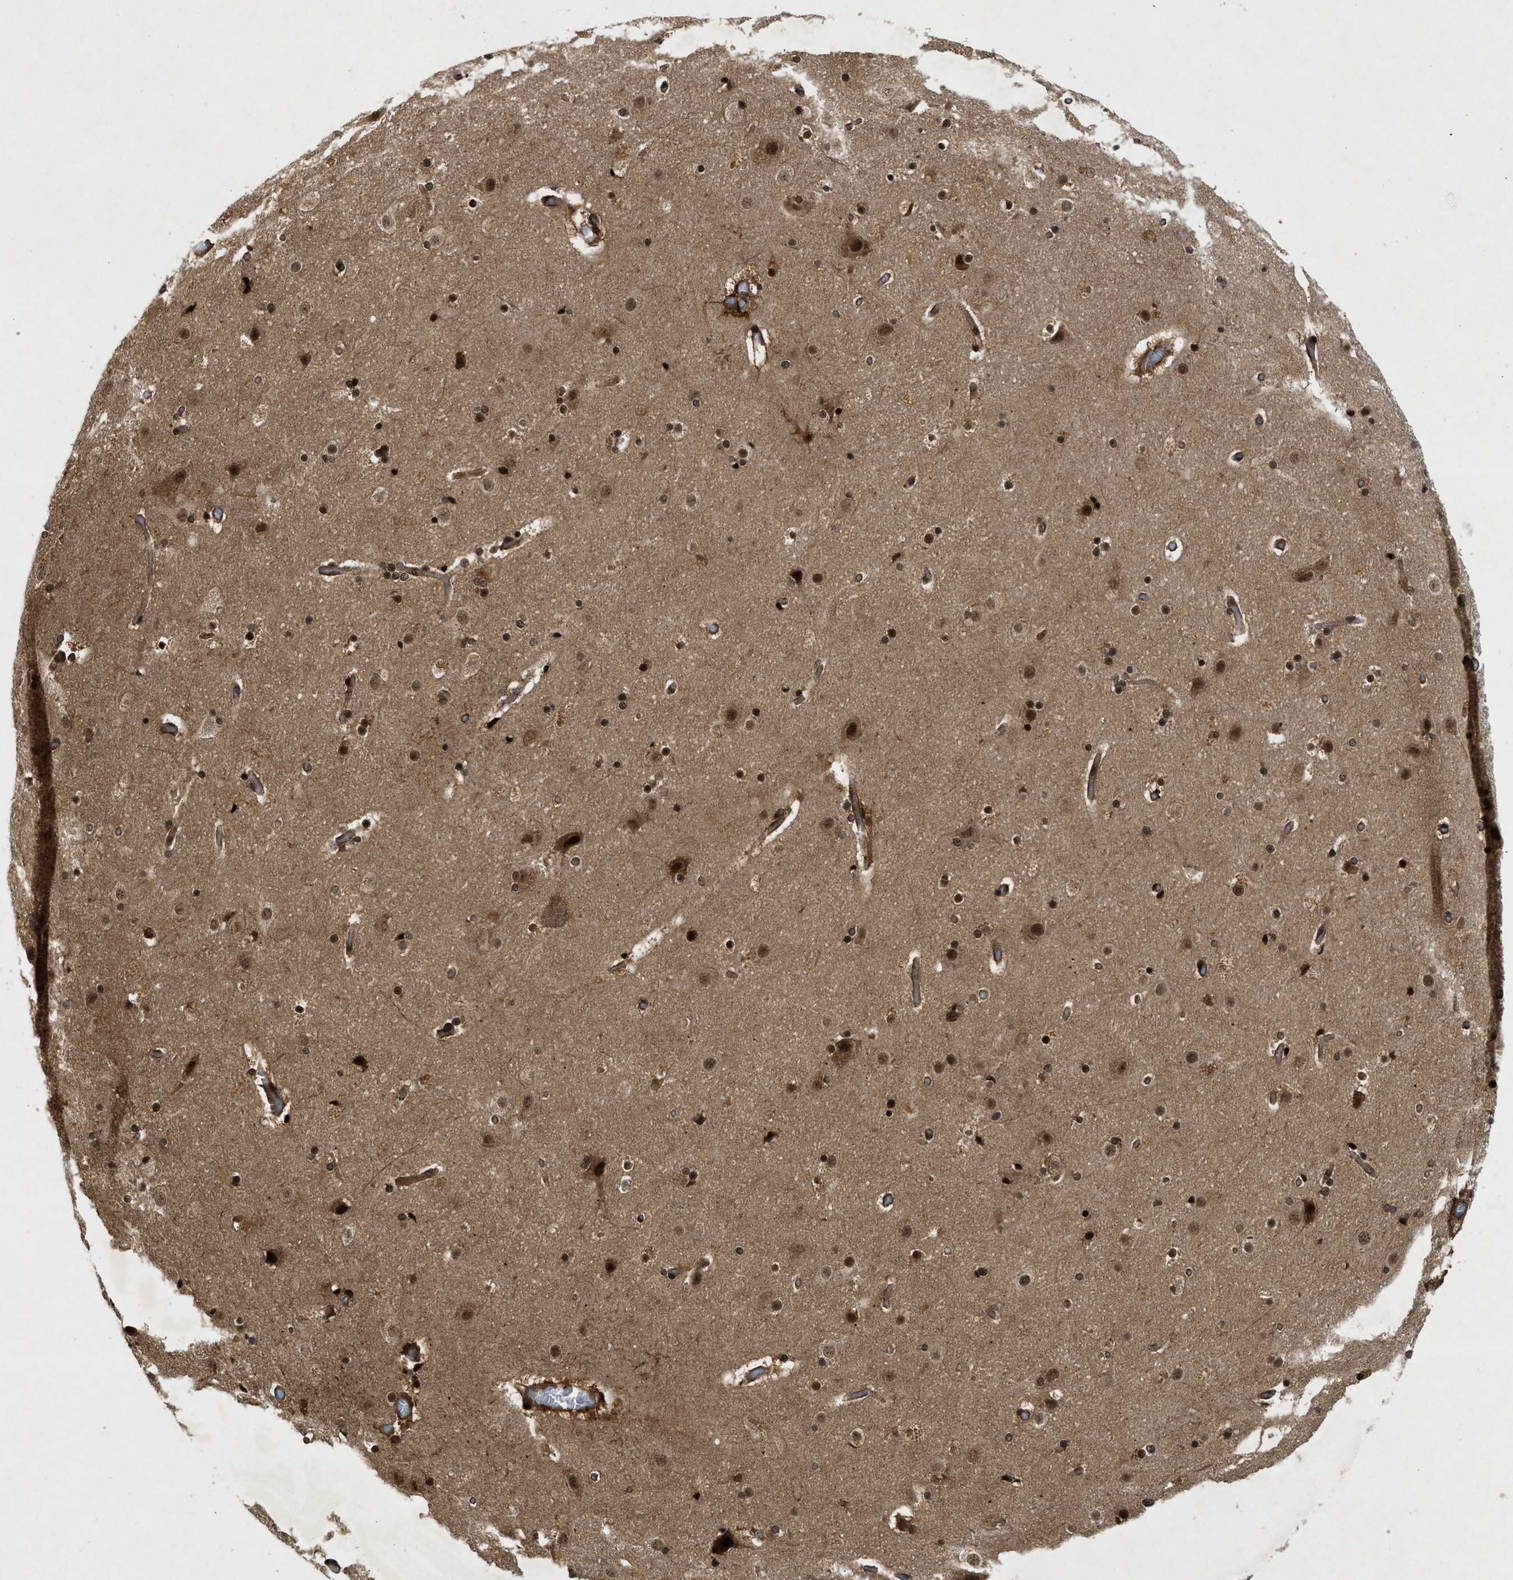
{"staining": {"intensity": "moderate", "quantity": ">75%", "location": "cytoplasmic/membranous,nuclear"}, "tissue": "cerebral cortex", "cell_type": "Endothelial cells", "image_type": "normal", "snomed": [{"axis": "morphology", "description": "Normal tissue, NOS"}, {"axis": "topography", "description": "Cerebral cortex"}], "caption": "Moderate cytoplasmic/membranous,nuclear staining is present in approximately >75% of endothelial cells in benign cerebral cortex.", "gene": "EIF2AK3", "patient": {"sex": "male", "age": 57}}